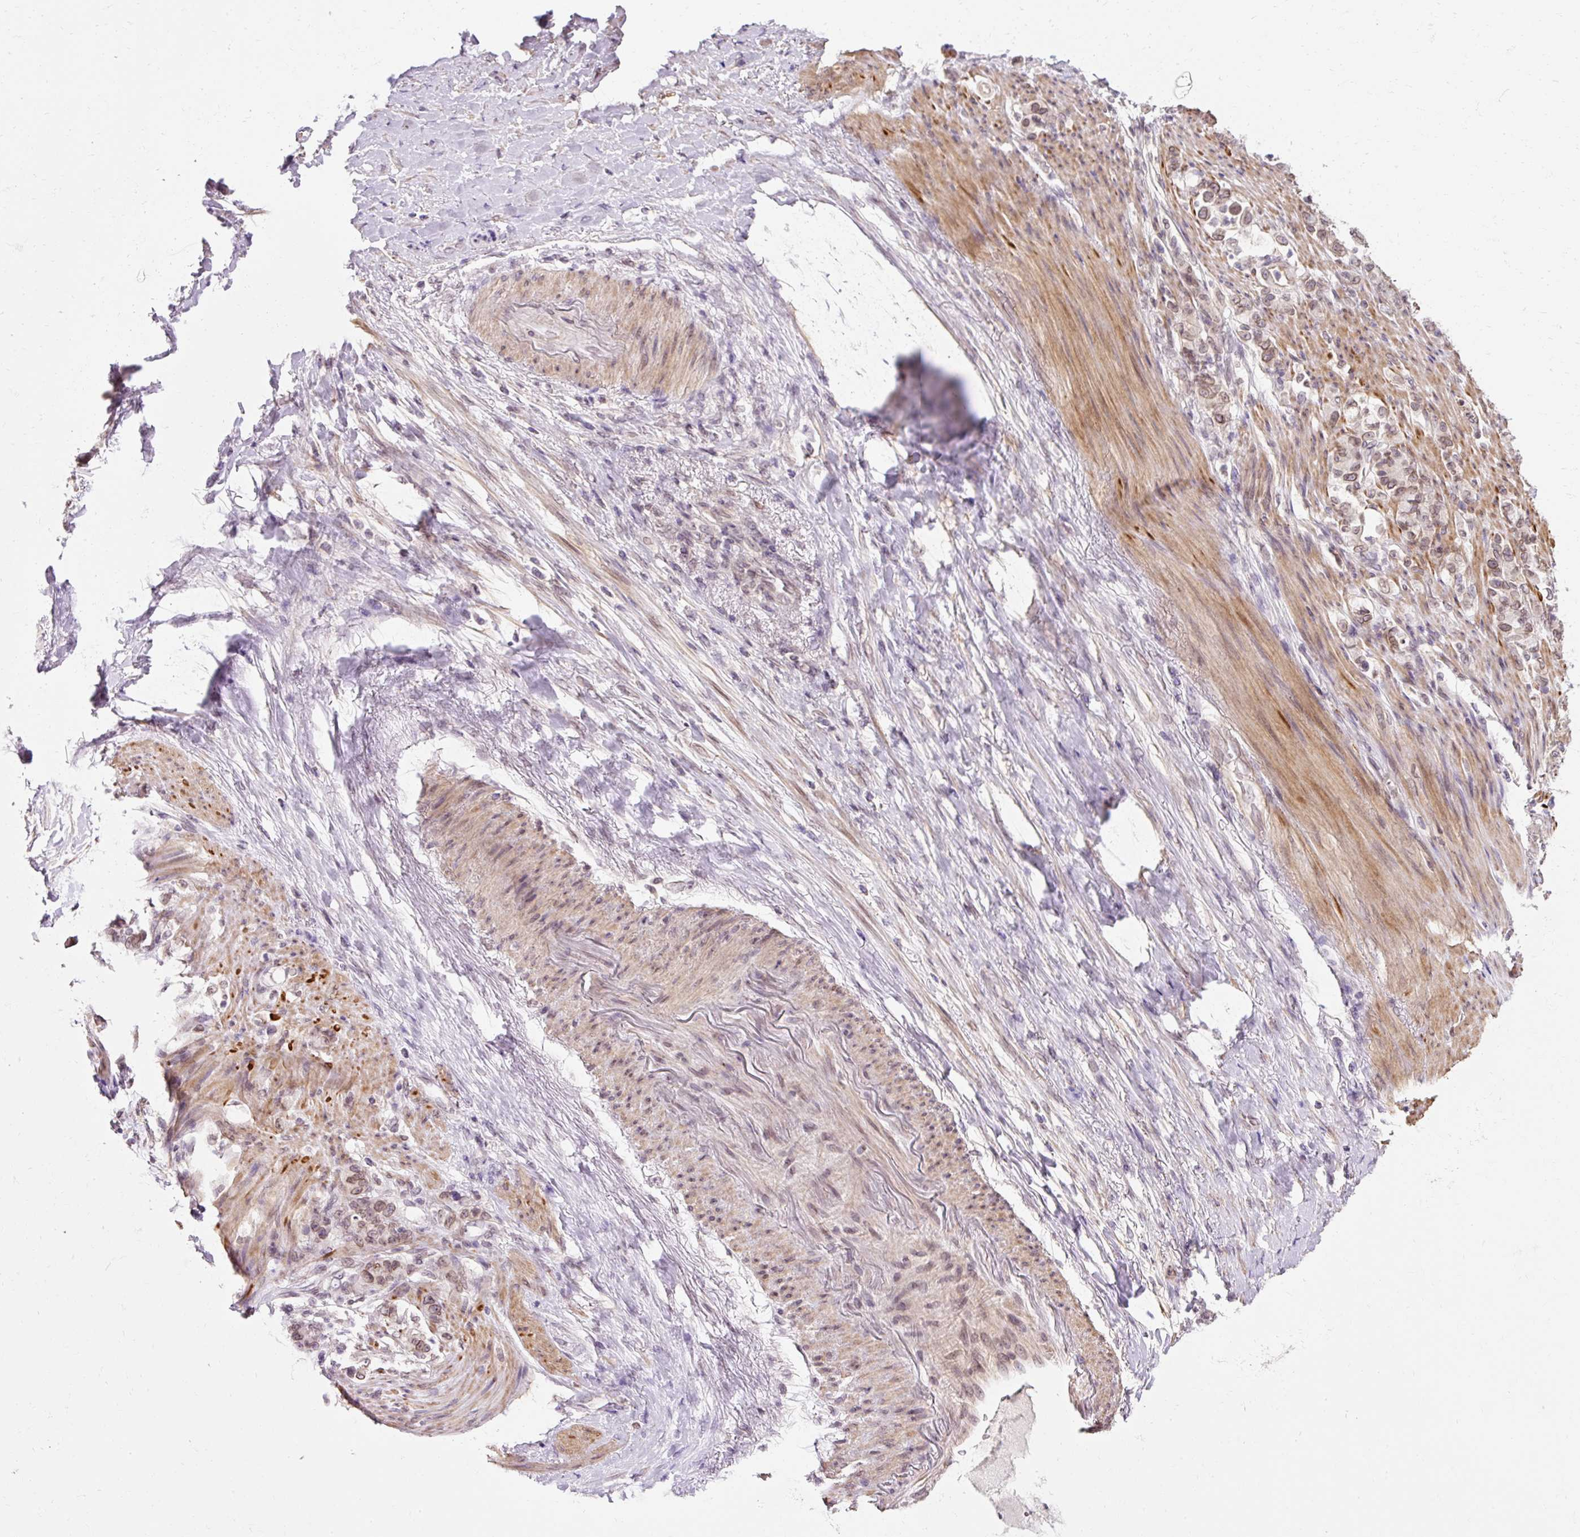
{"staining": {"intensity": "weak", "quantity": ">75%", "location": "cytoplasmic/membranous,nuclear"}, "tissue": "stomach cancer", "cell_type": "Tumor cells", "image_type": "cancer", "snomed": [{"axis": "morphology", "description": "Normal tissue, NOS"}, {"axis": "morphology", "description": "Adenocarcinoma, NOS"}, {"axis": "topography", "description": "Stomach"}], "caption": "Protein analysis of adenocarcinoma (stomach) tissue shows weak cytoplasmic/membranous and nuclear positivity in about >75% of tumor cells.", "gene": "ZNF610", "patient": {"sex": "female", "age": 79}}